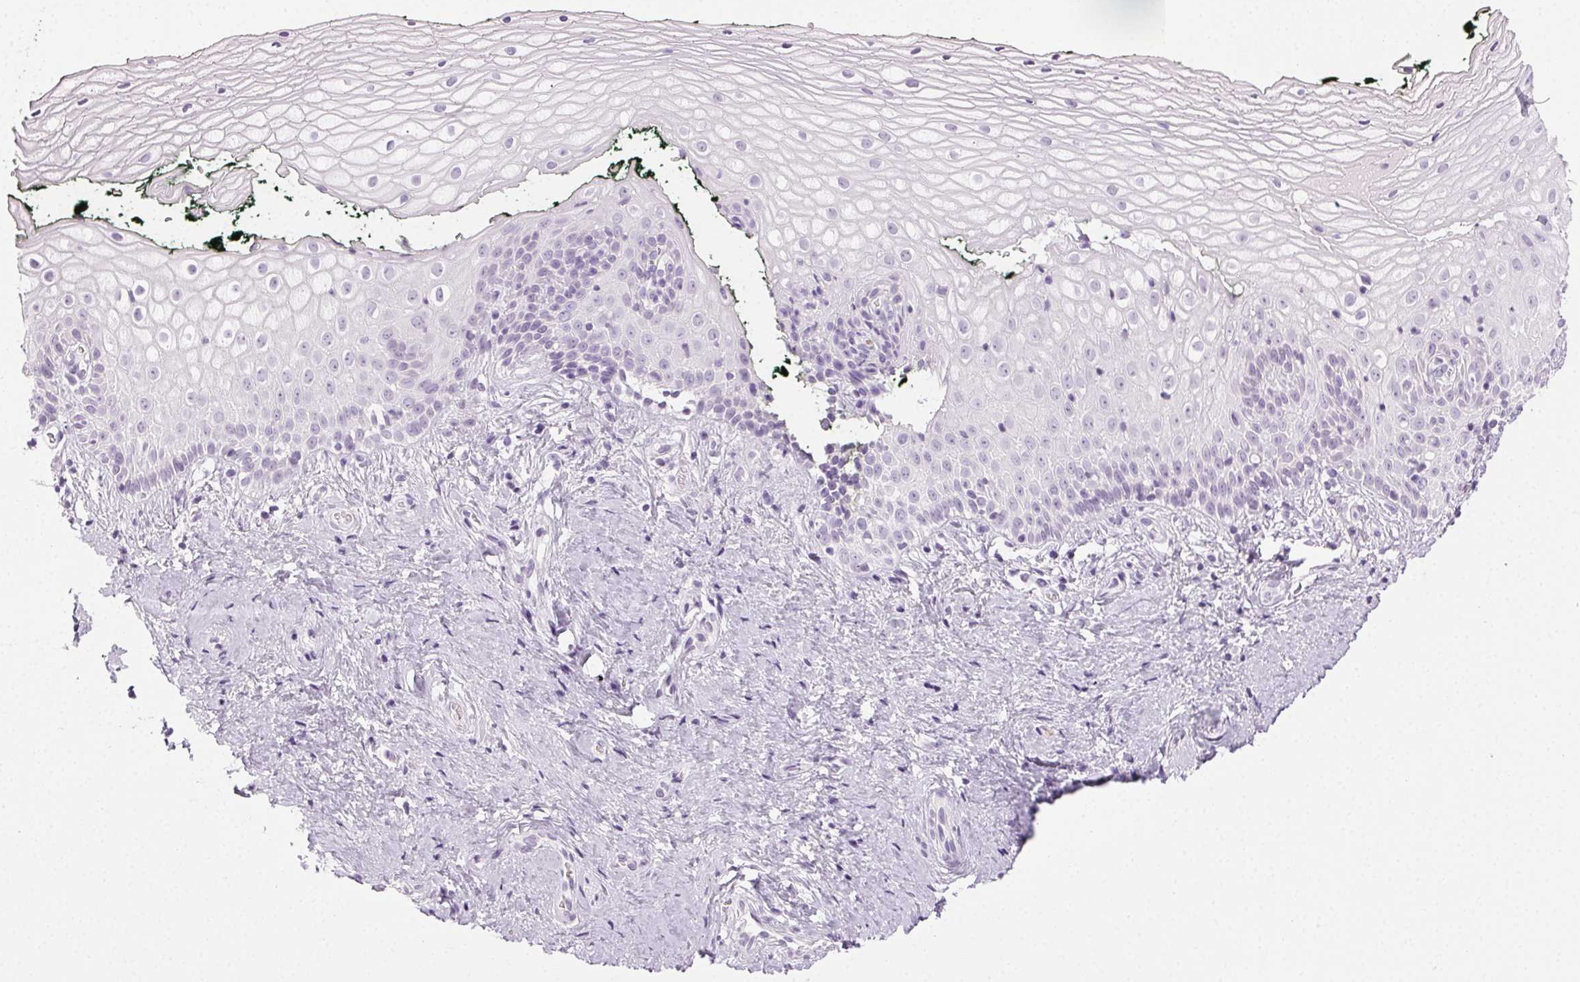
{"staining": {"intensity": "negative", "quantity": "none", "location": "none"}, "tissue": "vagina", "cell_type": "Squamous epithelial cells", "image_type": "normal", "snomed": [{"axis": "morphology", "description": "Normal tissue, NOS"}, {"axis": "topography", "description": "Vagina"}], "caption": "Vagina was stained to show a protein in brown. There is no significant expression in squamous epithelial cells. (DAB (3,3'-diaminobenzidine) immunohistochemistry, high magnification).", "gene": "MPO", "patient": {"sex": "female", "age": 47}}